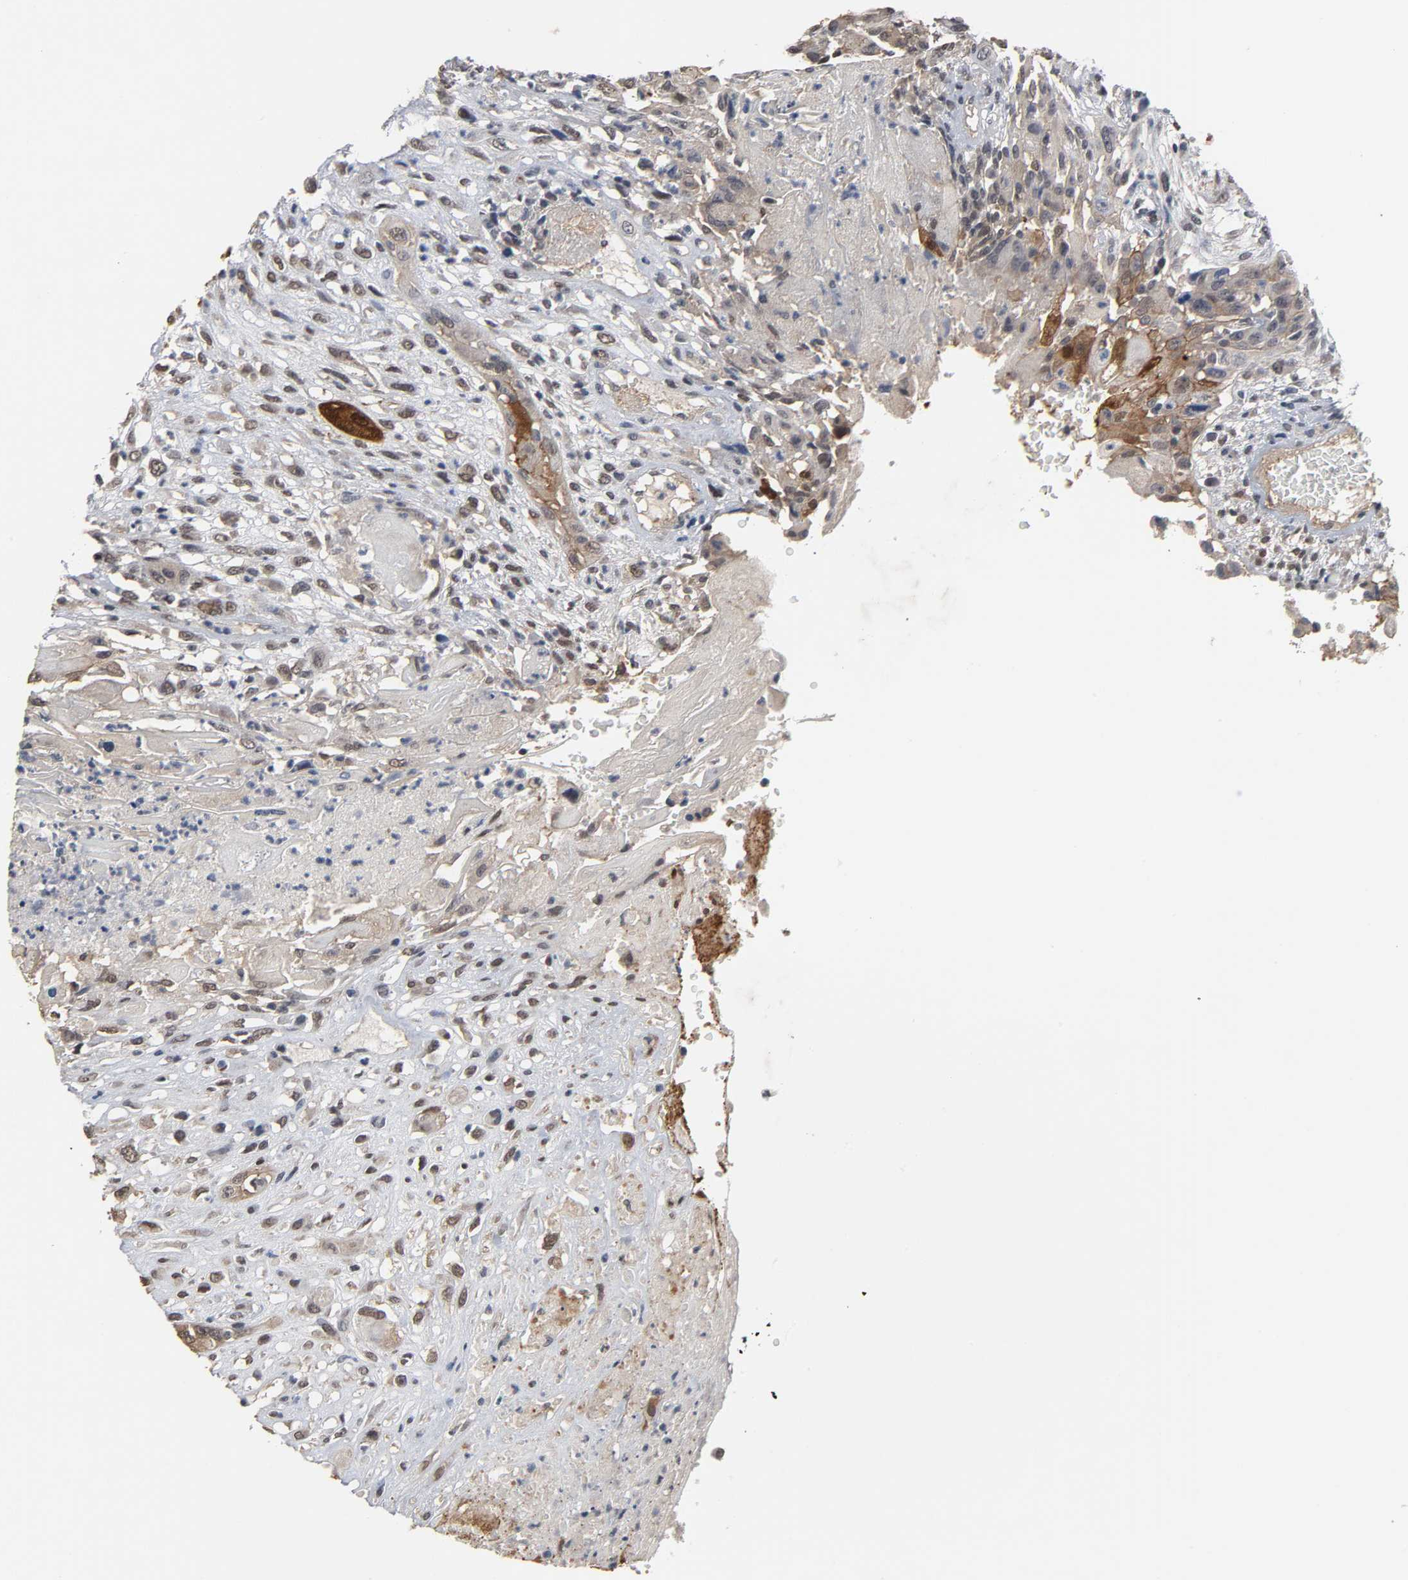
{"staining": {"intensity": "weak", "quantity": ">75%", "location": "cytoplasmic/membranous,nuclear"}, "tissue": "head and neck cancer", "cell_type": "Tumor cells", "image_type": "cancer", "snomed": [{"axis": "morphology", "description": "Necrosis, NOS"}, {"axis": "morphology", "description": "Neoplasm, malignant, NOS"}, {"axis": "topography", "description": "Salivary gland"}, {"axis": "topography", "description": "Head-Neck"}], "caption": "A brown stain highlights weak cytoplasmic/membranous and nuclear staining of a protein in human neoplasm (malignant) (head and neck) tumor cells.", "gene": "HTR1E", "patient": {"sex": "male", "age": 43}}